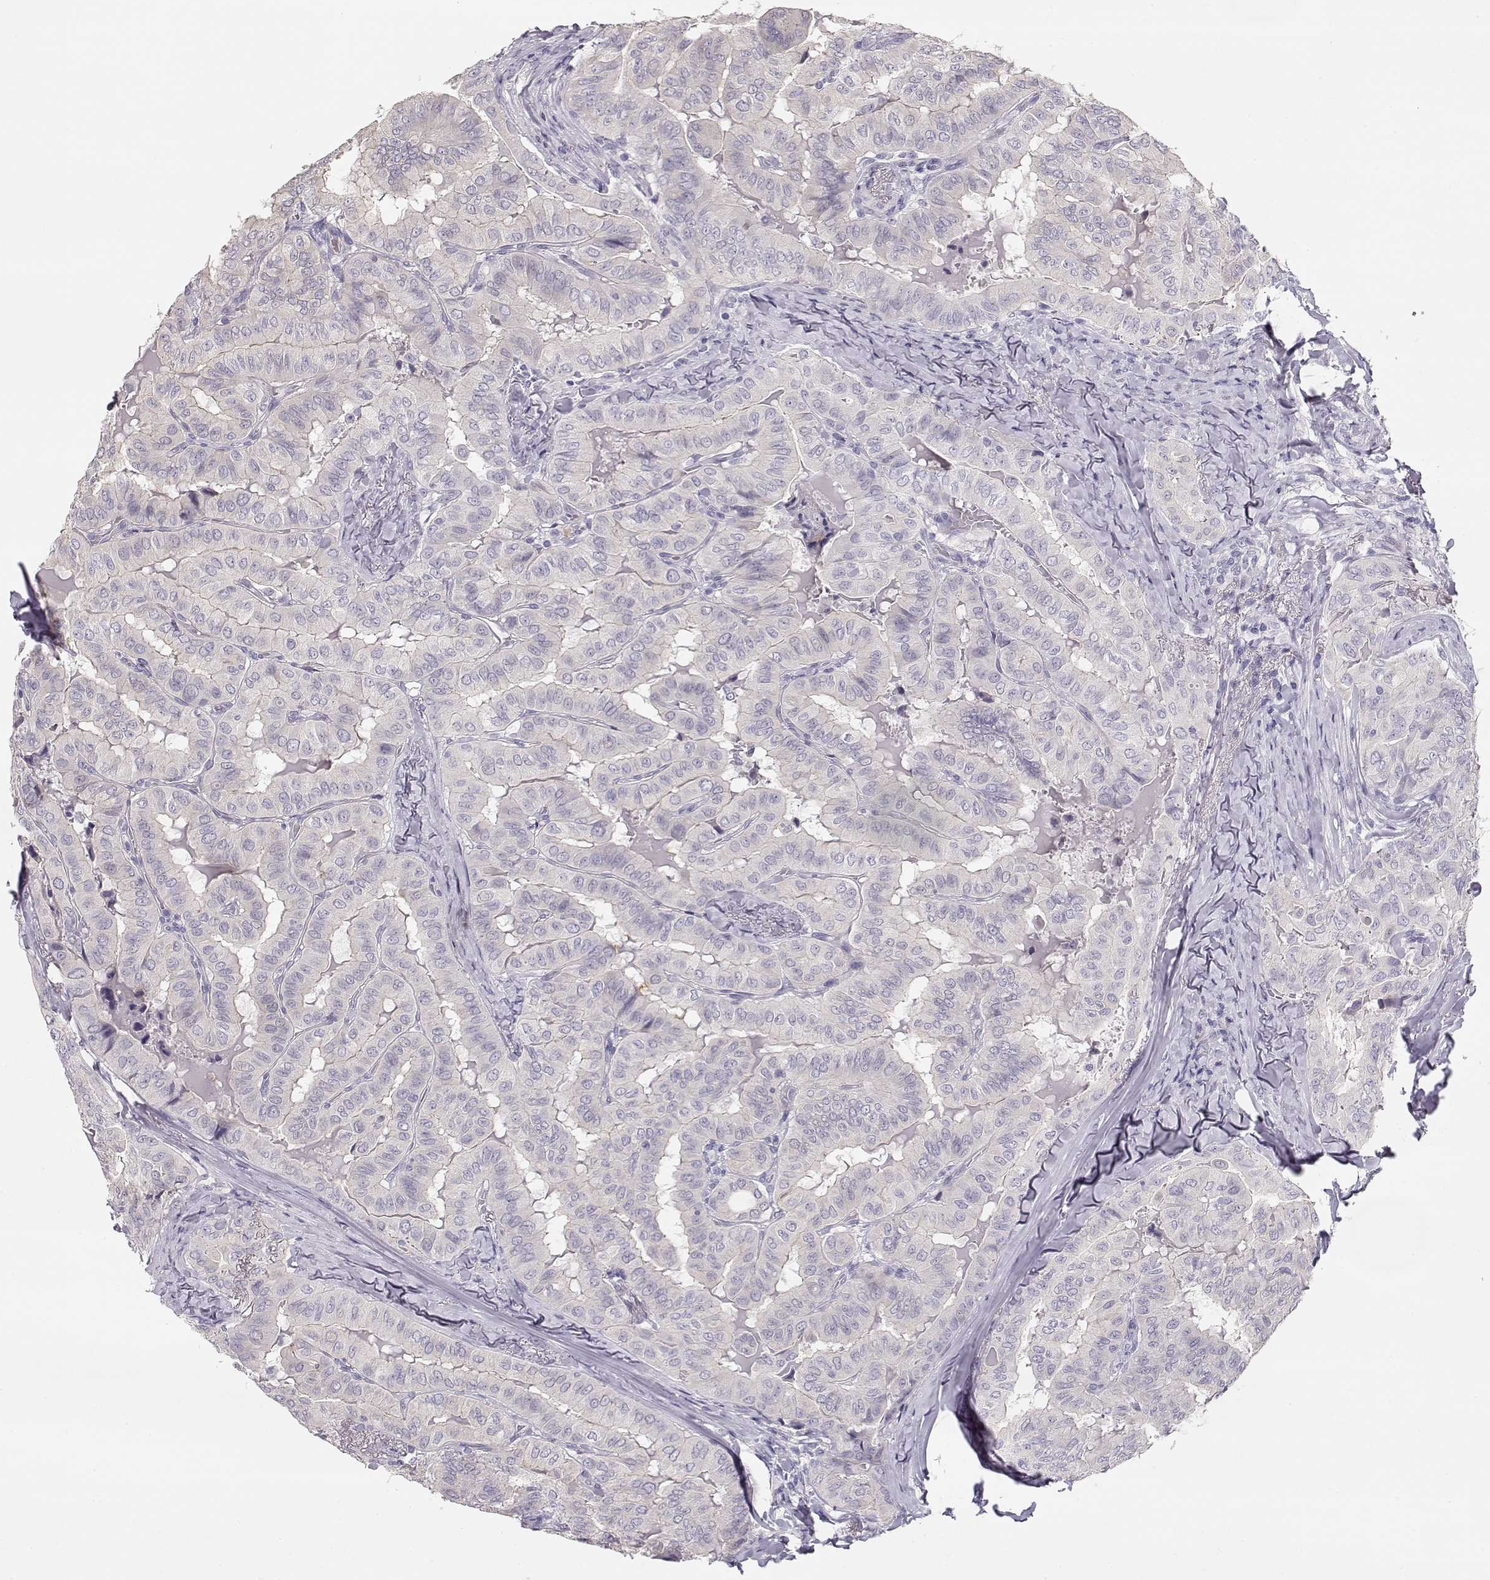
{"staining": {"intensity": "negative", "quantity": "none", "location": "none"}, "tissue": "thyroid cancer", "cell_type": "Tumor cells", "image_type": "cancer", "snomed": [{"axis": "morphology", "description": "Papillary adenocarcinoma, NOS"}, {"axis": "topography", "description": "Thyroid gland"}], "caption": "Photomicrograph shows no protein staining in tumor cells of thyroid cancer (papillary adenocarcinoma) tissue.", "gene": "GLIPR1L2", "patient": {"sex": "female", "age": 68}}